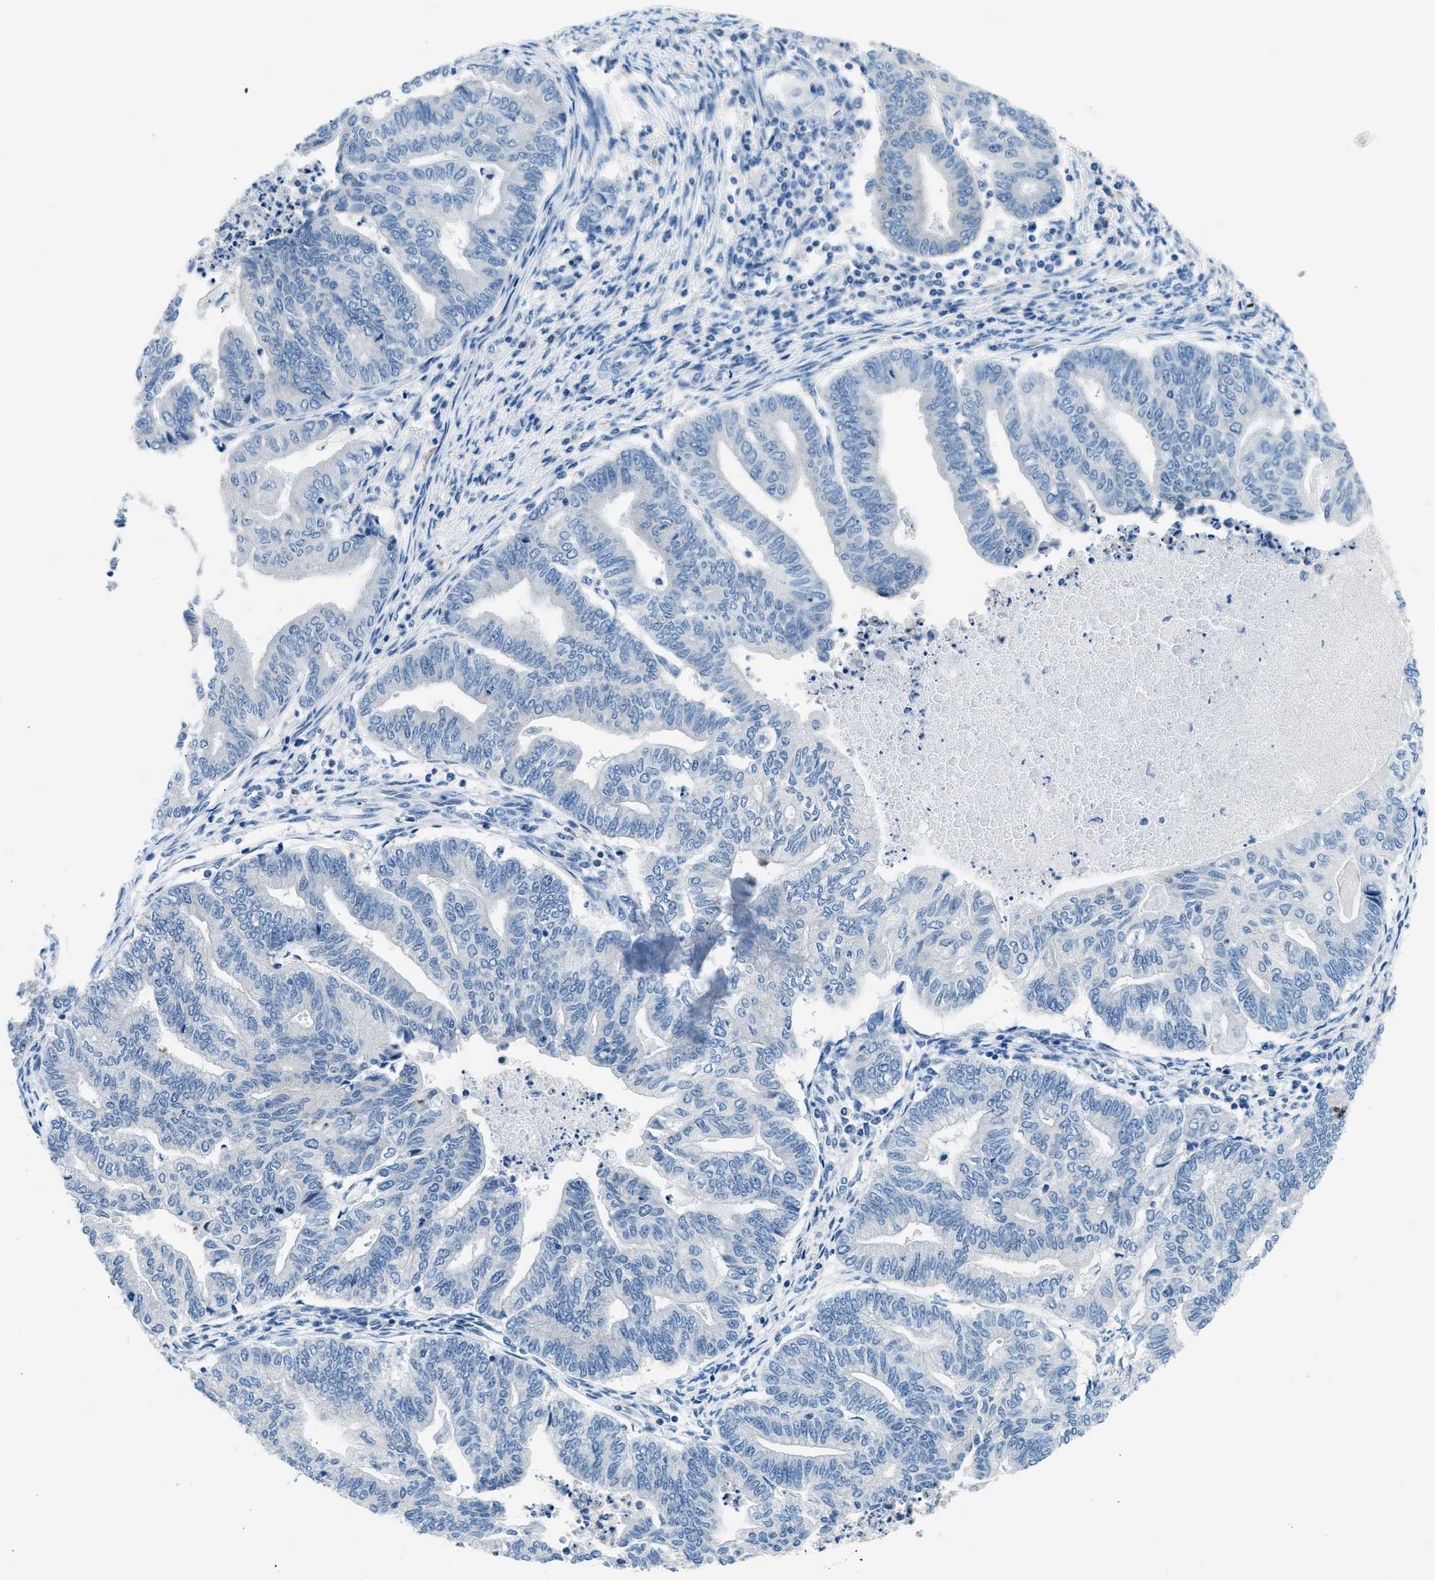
{"staining": {"intensity": "negative", "quantity": "none", "location": "none"}, "tissue": "endometrial cancer", "cell_type": "Tumor cells", "image_type": "cancer", "snomed": [{"axis": "morphology", "description": "Adenocarcinoma, NOS"}, {"axis": "topography", "description": "Endometrium"}], "caption": "This is an immunohistochemistry (IHC) photomicrograph of human endometrial adenocarcinoma. There is no staining in tumor cells.", "gene": "CLDN18", "patient": {"sex": "female", "age": 79}}